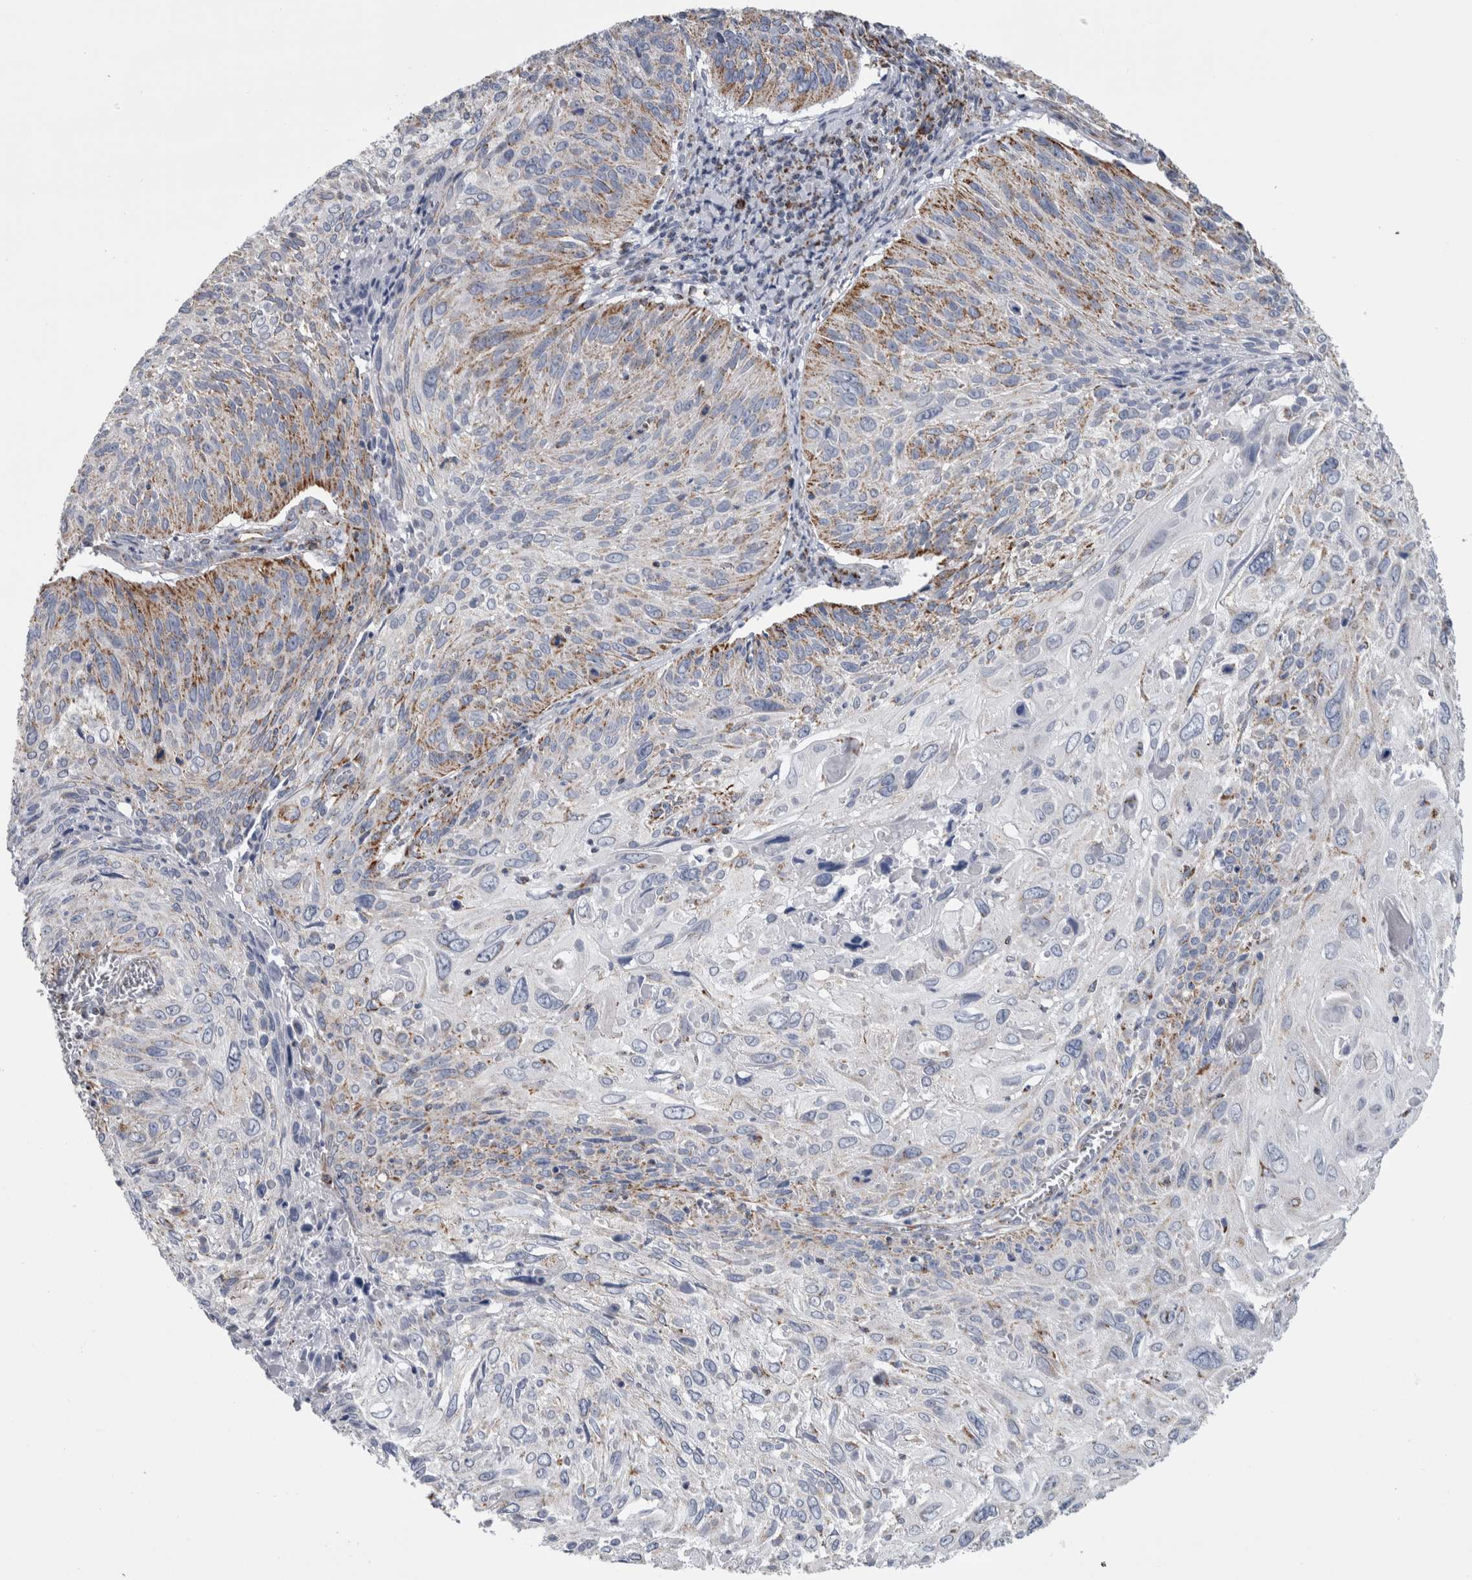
{"staining": {"intensity": "moderate", "quantity": "<25%", "location": "cytoplasmic/membranous"}, "tissue": "cervical cancer", "cell_type": "Tumor cells", "image_type": "cancer", "snomed": [{"axis": "morphology", "description": "Squamous cell carcinoma, NOS"}, {"axis": "topography", "description": "Cervix"}], "caption": "IHC staining of cervical cancer, which reveals low levels of moderate cytoplasmic/membranous positivity in approximately <25% of tumor cells indicating moderate cytoplasmic/membranous protein expression. The staining was performed using DAB (3,3'-diaminobenzidine) (brown) for protein detection and nuclei were counterstained in hematoxylin (blue).", "gene": "ETFA", "patient": {"sex": "female", "age": 51}}